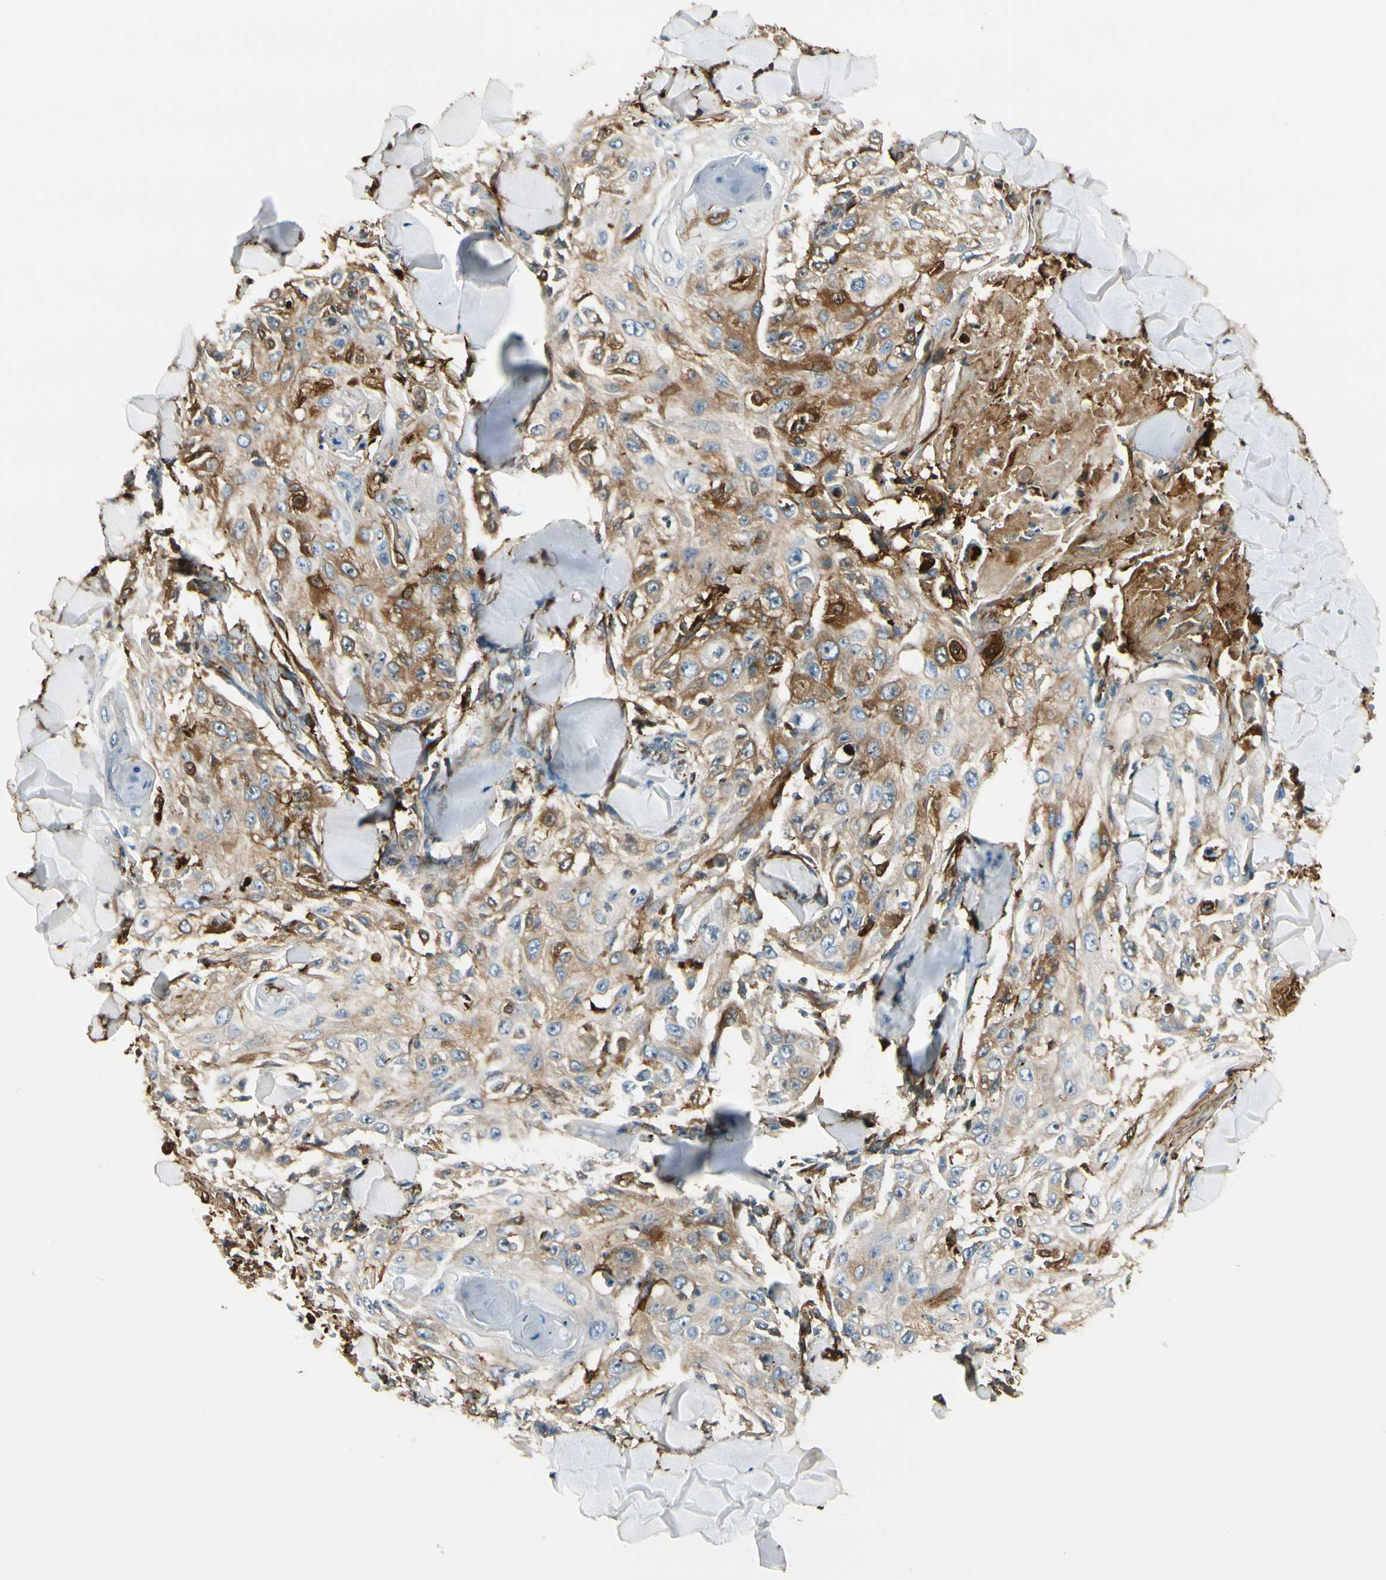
{"staining": {"intensity": "strong", "quantity": "<25%", "location": "cytoplasmic/membranous,nuclear"}, "tissue": "skin cancer", "cell_type": "Tumor cells", "image_type": "cancer", "snomed": [{"axis": "morphology", "description": "Squamous cell carcinoma, NOS"}, {"axis": "topography", "description": "Skin"}], "caption": "Immunohistochemistry (IHC) photomicrograph of neoplastic tissue: skin cancer stained using immunohistochemistry (IHC) displays medium levels of strong protein expression localized specifically in the cytoplasmic/membranous and nuclear of tumor cells, appearing as a cytoplasmic/membranous and nuclear brown color.", "gene": "FTH1", "patient": {"sex": "male", "age": 86}}